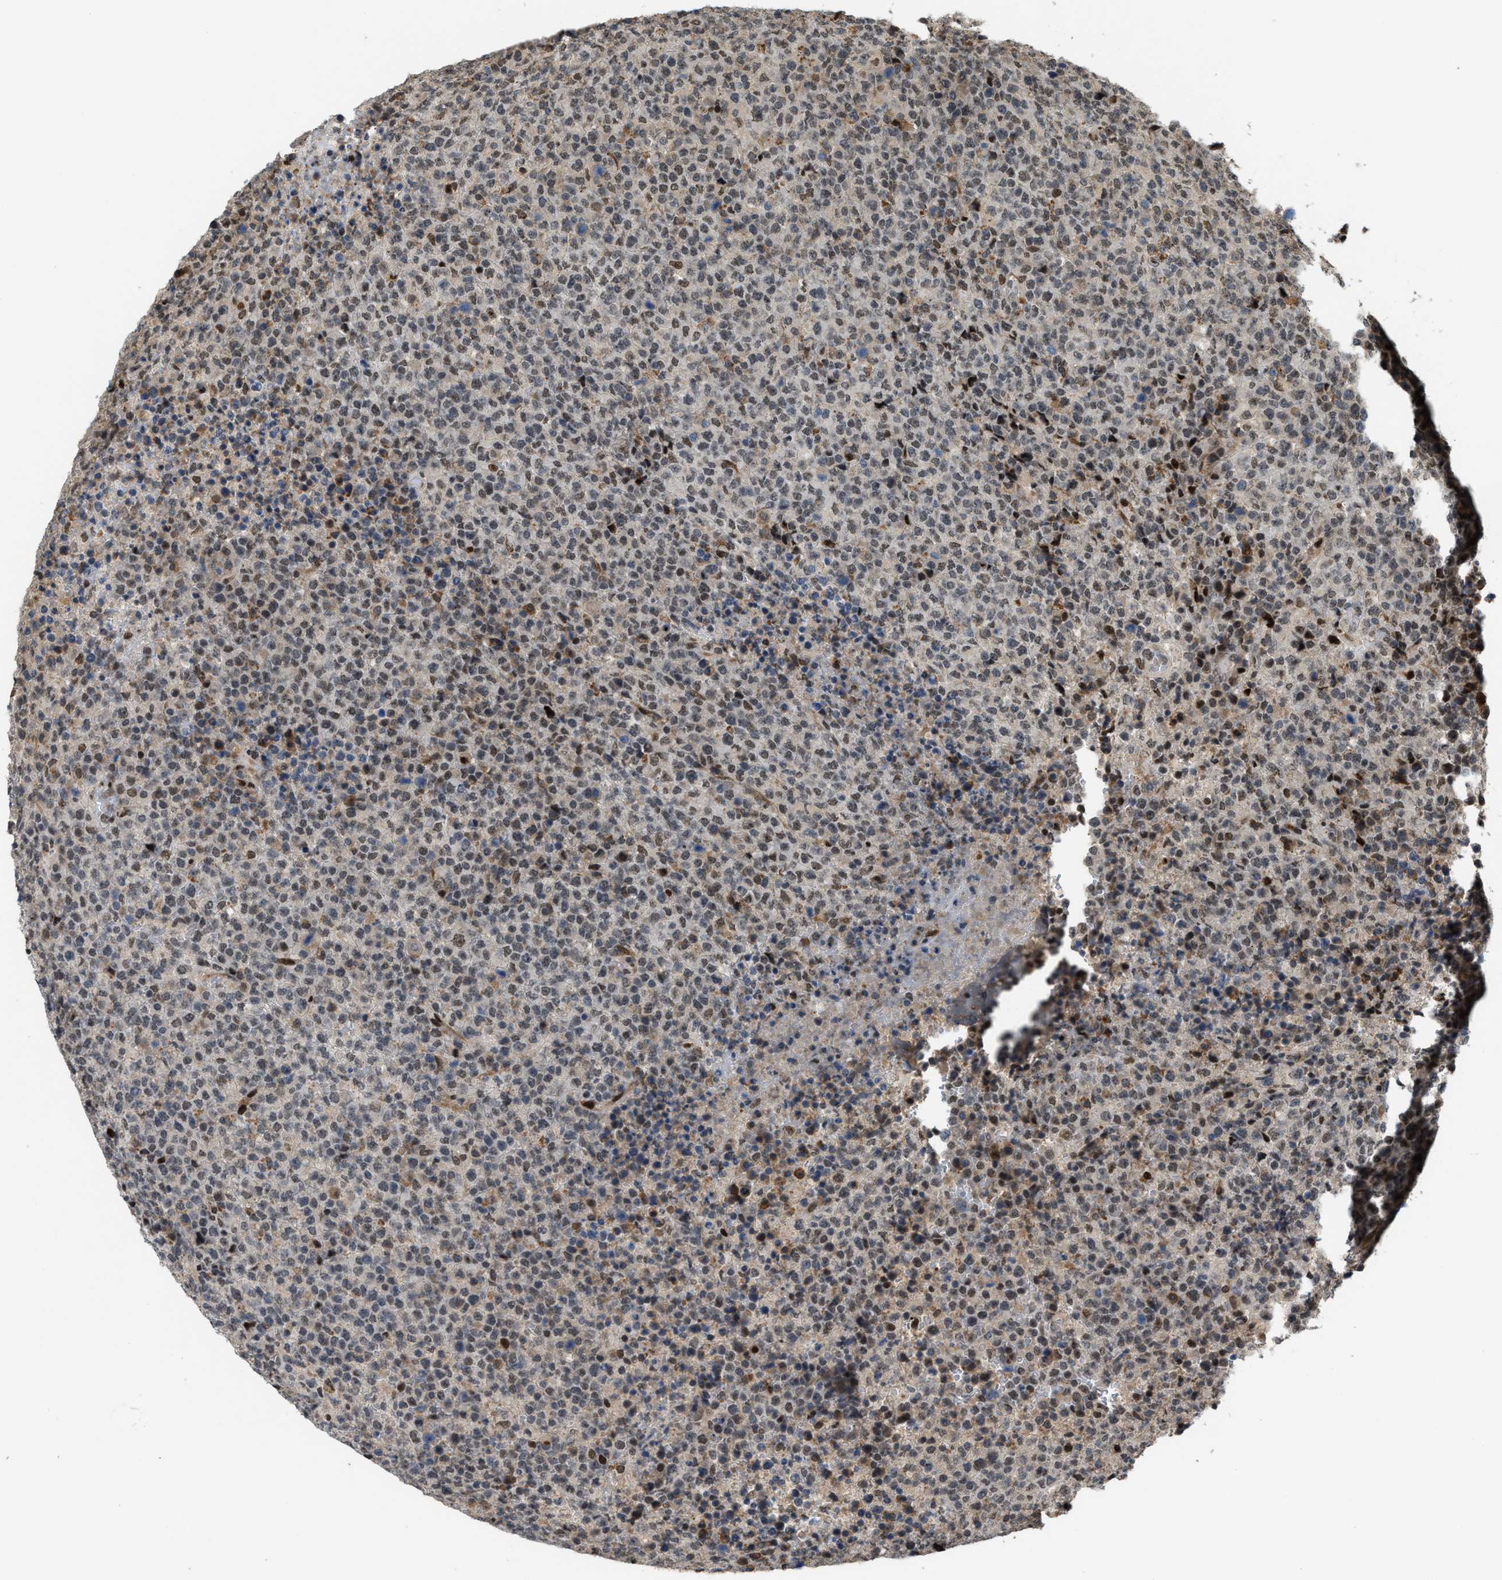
{"staining": {"intensity": "weak", "quantity": "25%-75%", "location": "nuclear"}, "tissue": "lymphoma", "cell_type": "Tumor cells", "image_type": "cancer", "snomed": [{"axis": "morphology", "description": "Malignant lymphoma, non-Hodgkin's type, High grade"}, {"axis": "topography", "description": "Lymph node"}], "caption": "A low amount of weak nuclear expression is present in about 25%-75% of tumor cells in lymphoma tissue.", "gene": "SERTAD2", "patient": {"sex": "male", "age": 13}}